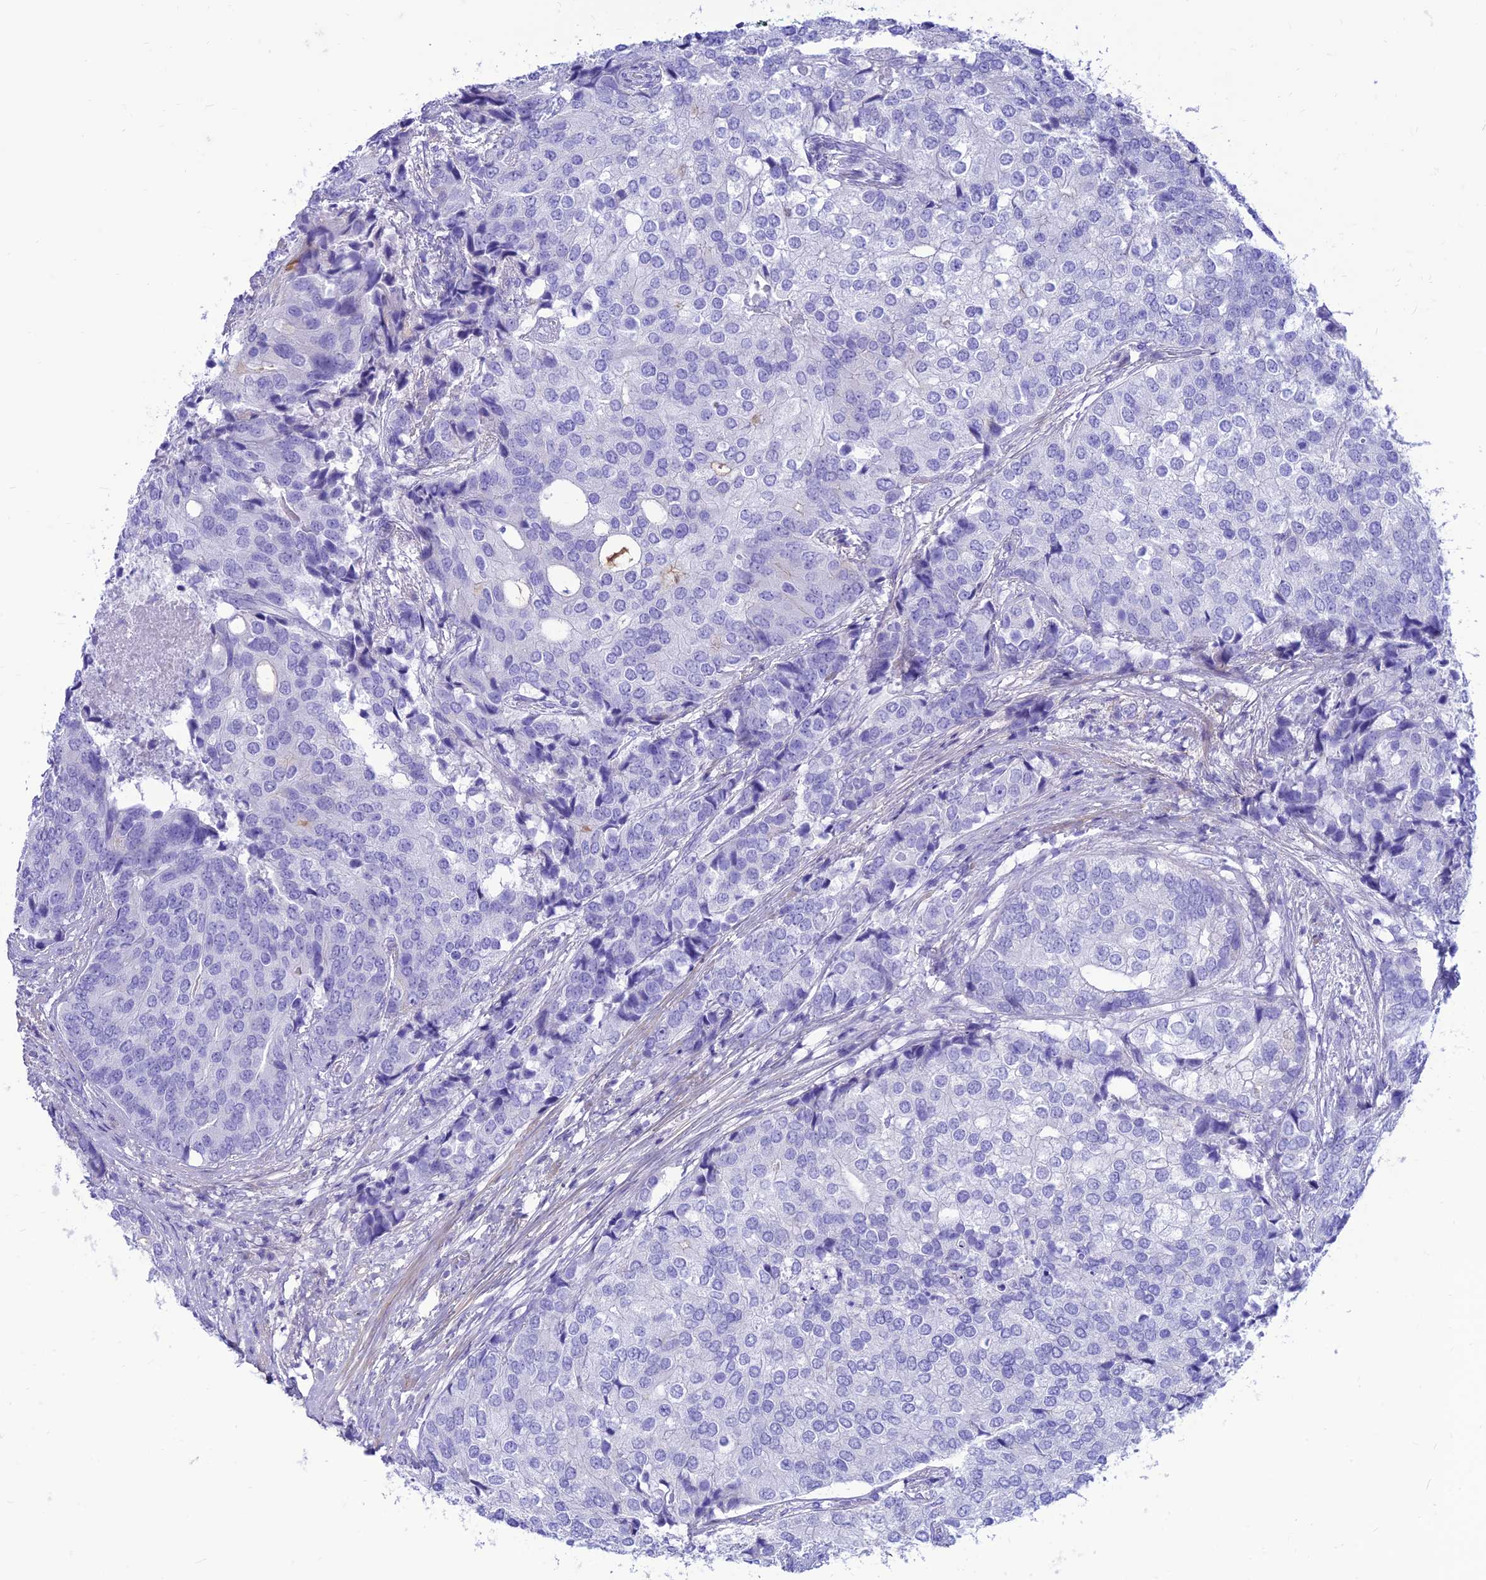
{"staining": {"intensity": "negative", "quantity": "none", "location": "none"}, "tissue": "prostate cancer", "cell_type": "Tumor cells", "image_type": "cancer", "snomed": [{"axis": "morphology", "description": "Adenocarcinoma, High grade"}, {"axis": "topography", "description": "Prostate"}], "caption": "Protein analysis of prostate cancer (high-grade adenocarcinoma) displays no significant expression in tumor cells.", "gene": "PRNP", "patient": {"sex": "male", "age": 62}}